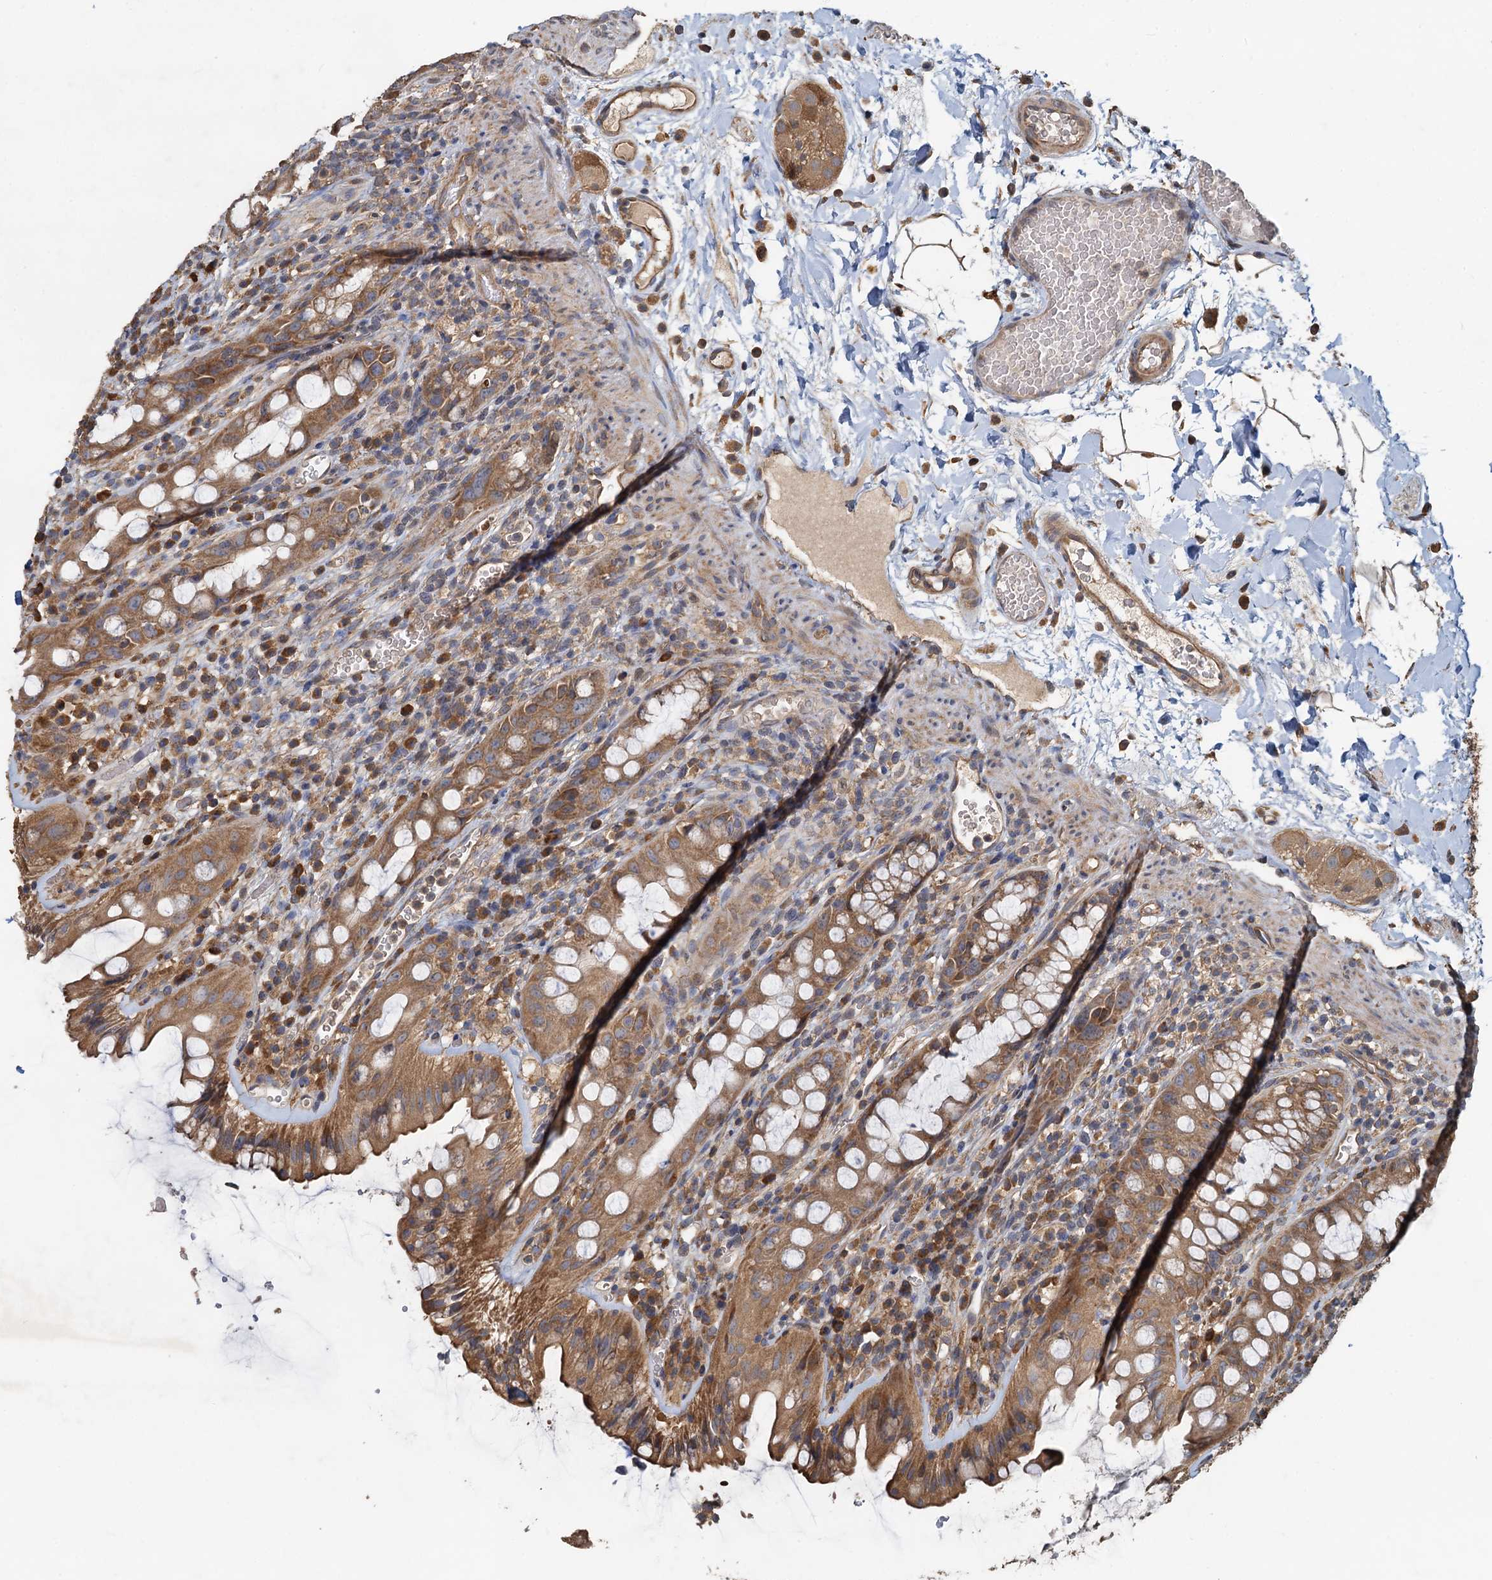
{"staining": {"intensity": "moderate", "quantity": ">75%", "location": "cytoplasmic/membranous"}, "tissue": "rectum", "cell_type": "Glandular cells", "image_type": "normal", "snomed": [{"axis": "morphology", "description": "Normal tissue, NOS"}, {"axis": "topography", "description": "Rectum"}], "caption": "Protein staining demonstrates moderate cytoplasmic/membranous expression in about >75% of glandular cells in unremarkable rectum.", "gene": "HYI", "patient": {"sex": "female", "age": 57}}